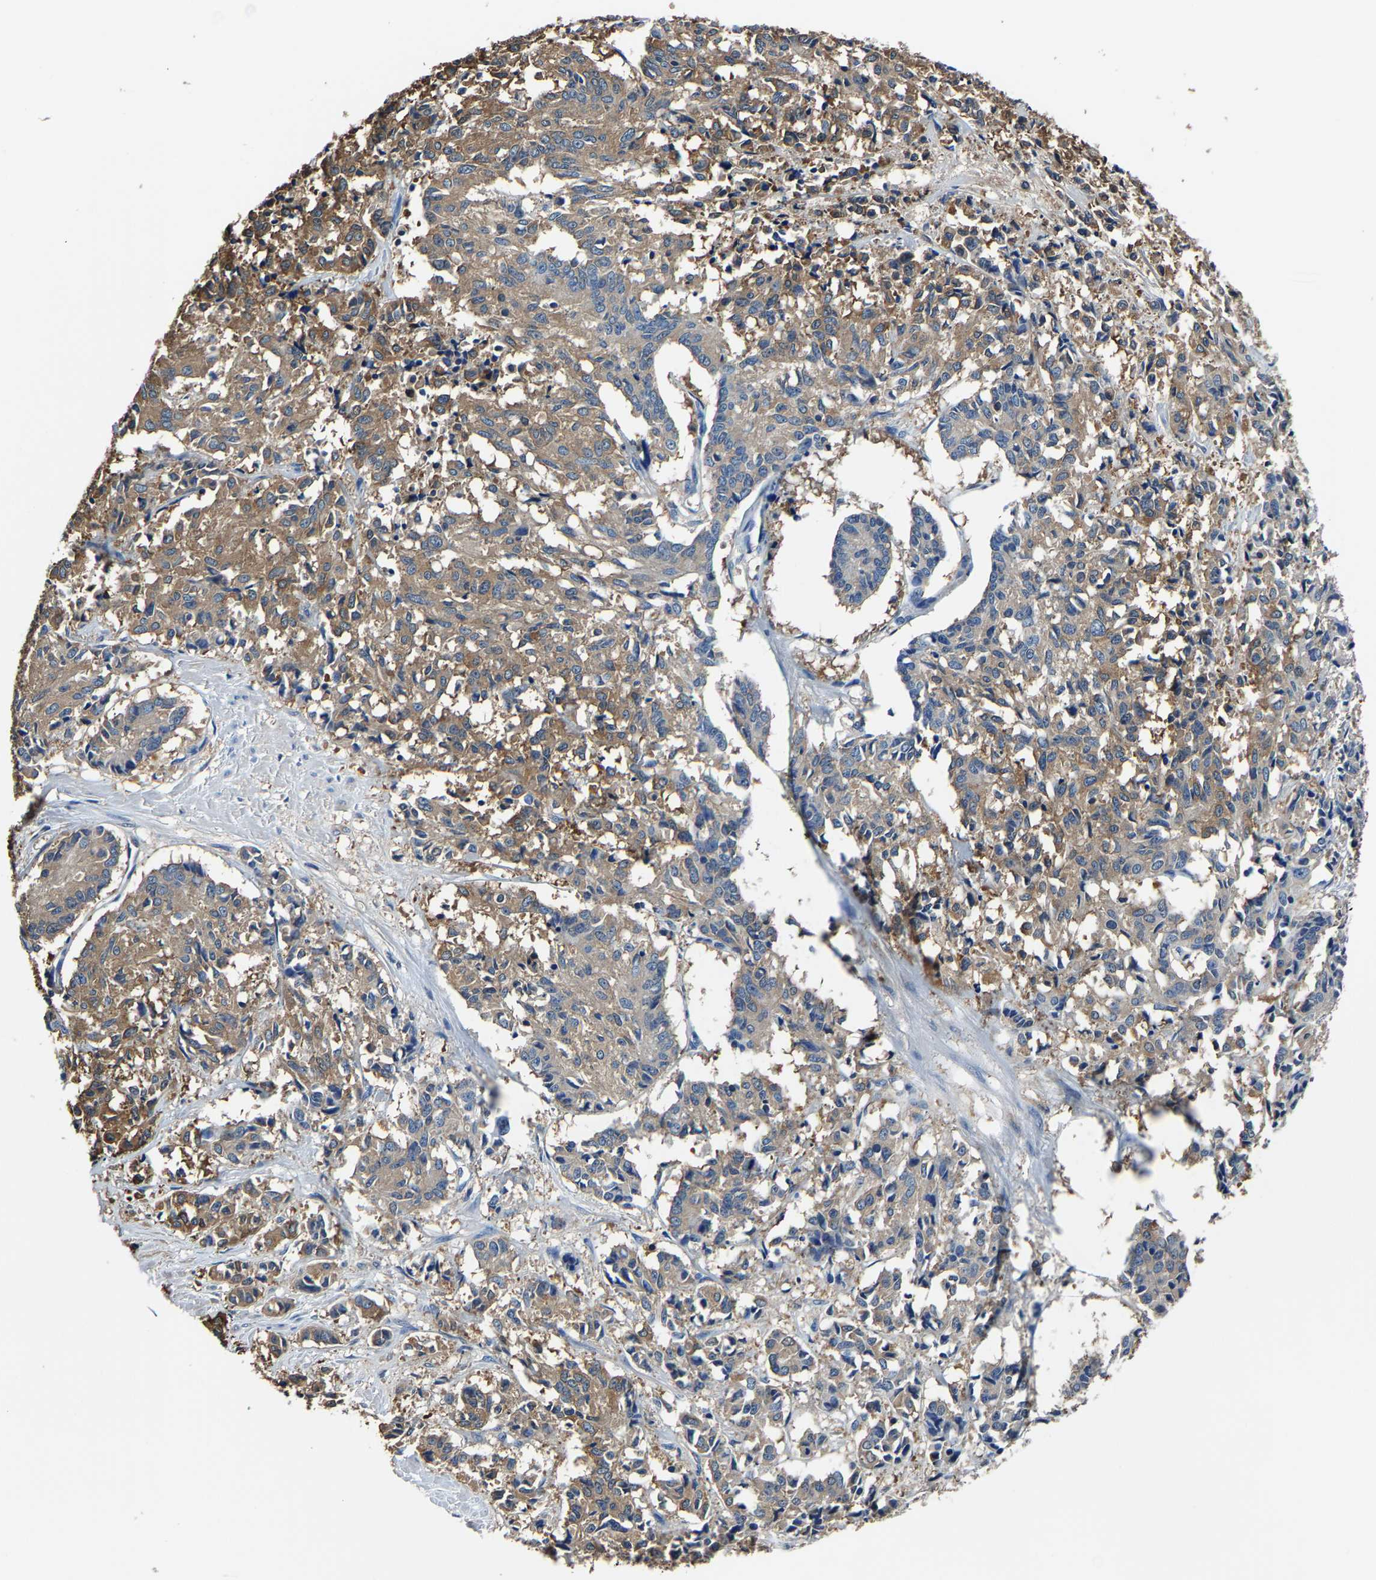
{"staining": {"intensity": "moderate", "quantity": ">75%", "location": "cytoplasmic/membranous"}, "tissue": "cervical cancer", "cell_type": "Tumor cells", "image_type": "cancer", "snomed": [{"axis": "morphology", "description": "Squamous cell carcinoma, NOS"}, {"axis": "topography", "description": "Cervix"}], "caption": "A medium amount of moderate cytoplasmic/membranous staining is identified in about >75% of tumor cells in squamous cell carcinoma (cervical) tissue.", "gene": "ALDOB", "patient": {"sex": "female", "age": 35}}